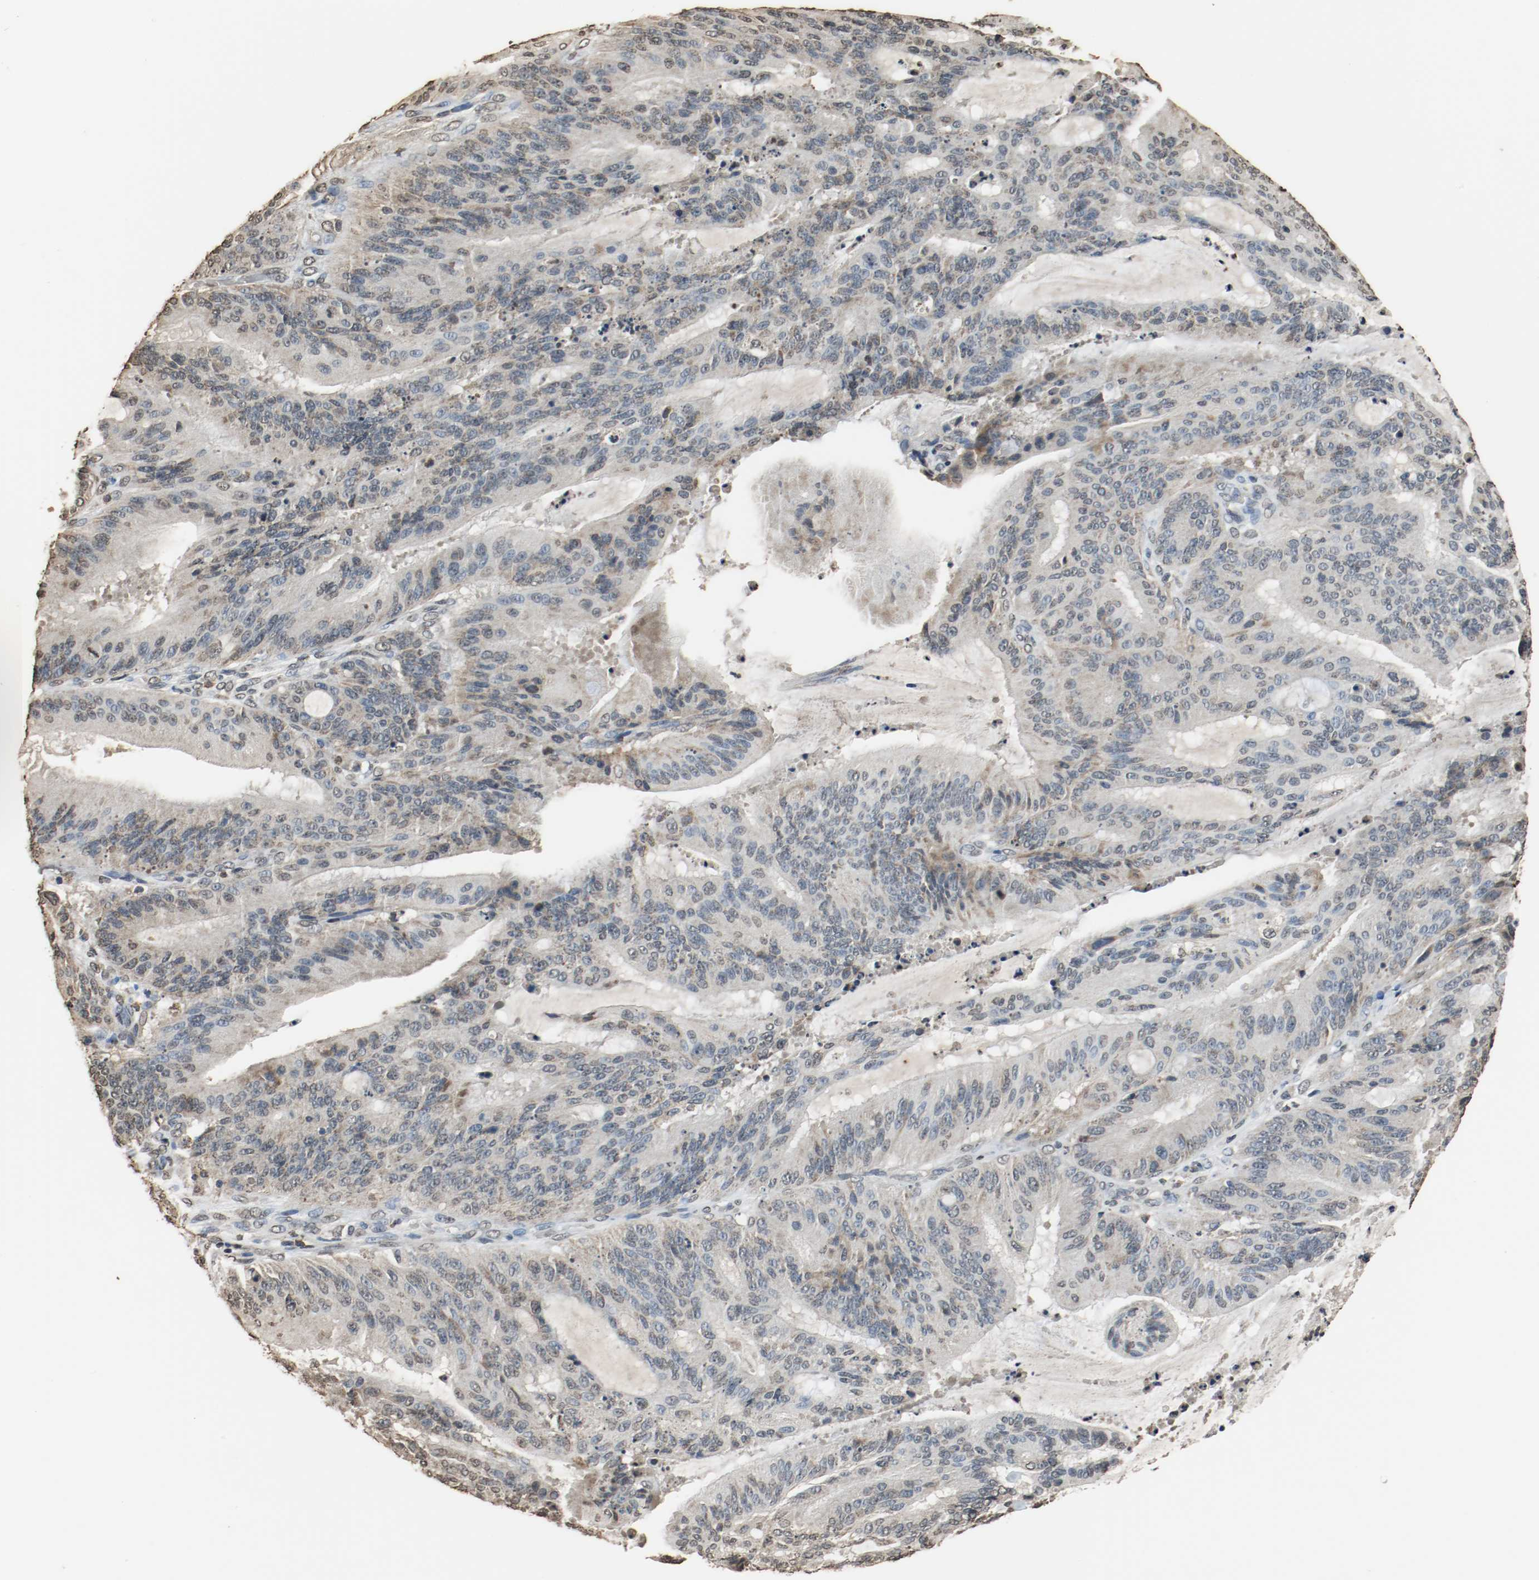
{"staining": {"intensity": "weak", "quantity": "25%-75%", "location": "cytoplasmic/membranous"}, "tissue": "liver cancer", "cell_type": "Tumor cells", "image_type": "cancer", "snomed": [{"axis": "morphology", "description": "Cholangiocarcinoma"}, {"axis": "topography", "description": "Liver"}], "caption": "Protein staining of liver cancer (cholangiocarcinoma) tissue shows weak cytoplasmic/membranous expression in approximately 25%-75% of tumor cells.", "gene": "RTN4", "patient": {"sex": "female", "age": 73}}